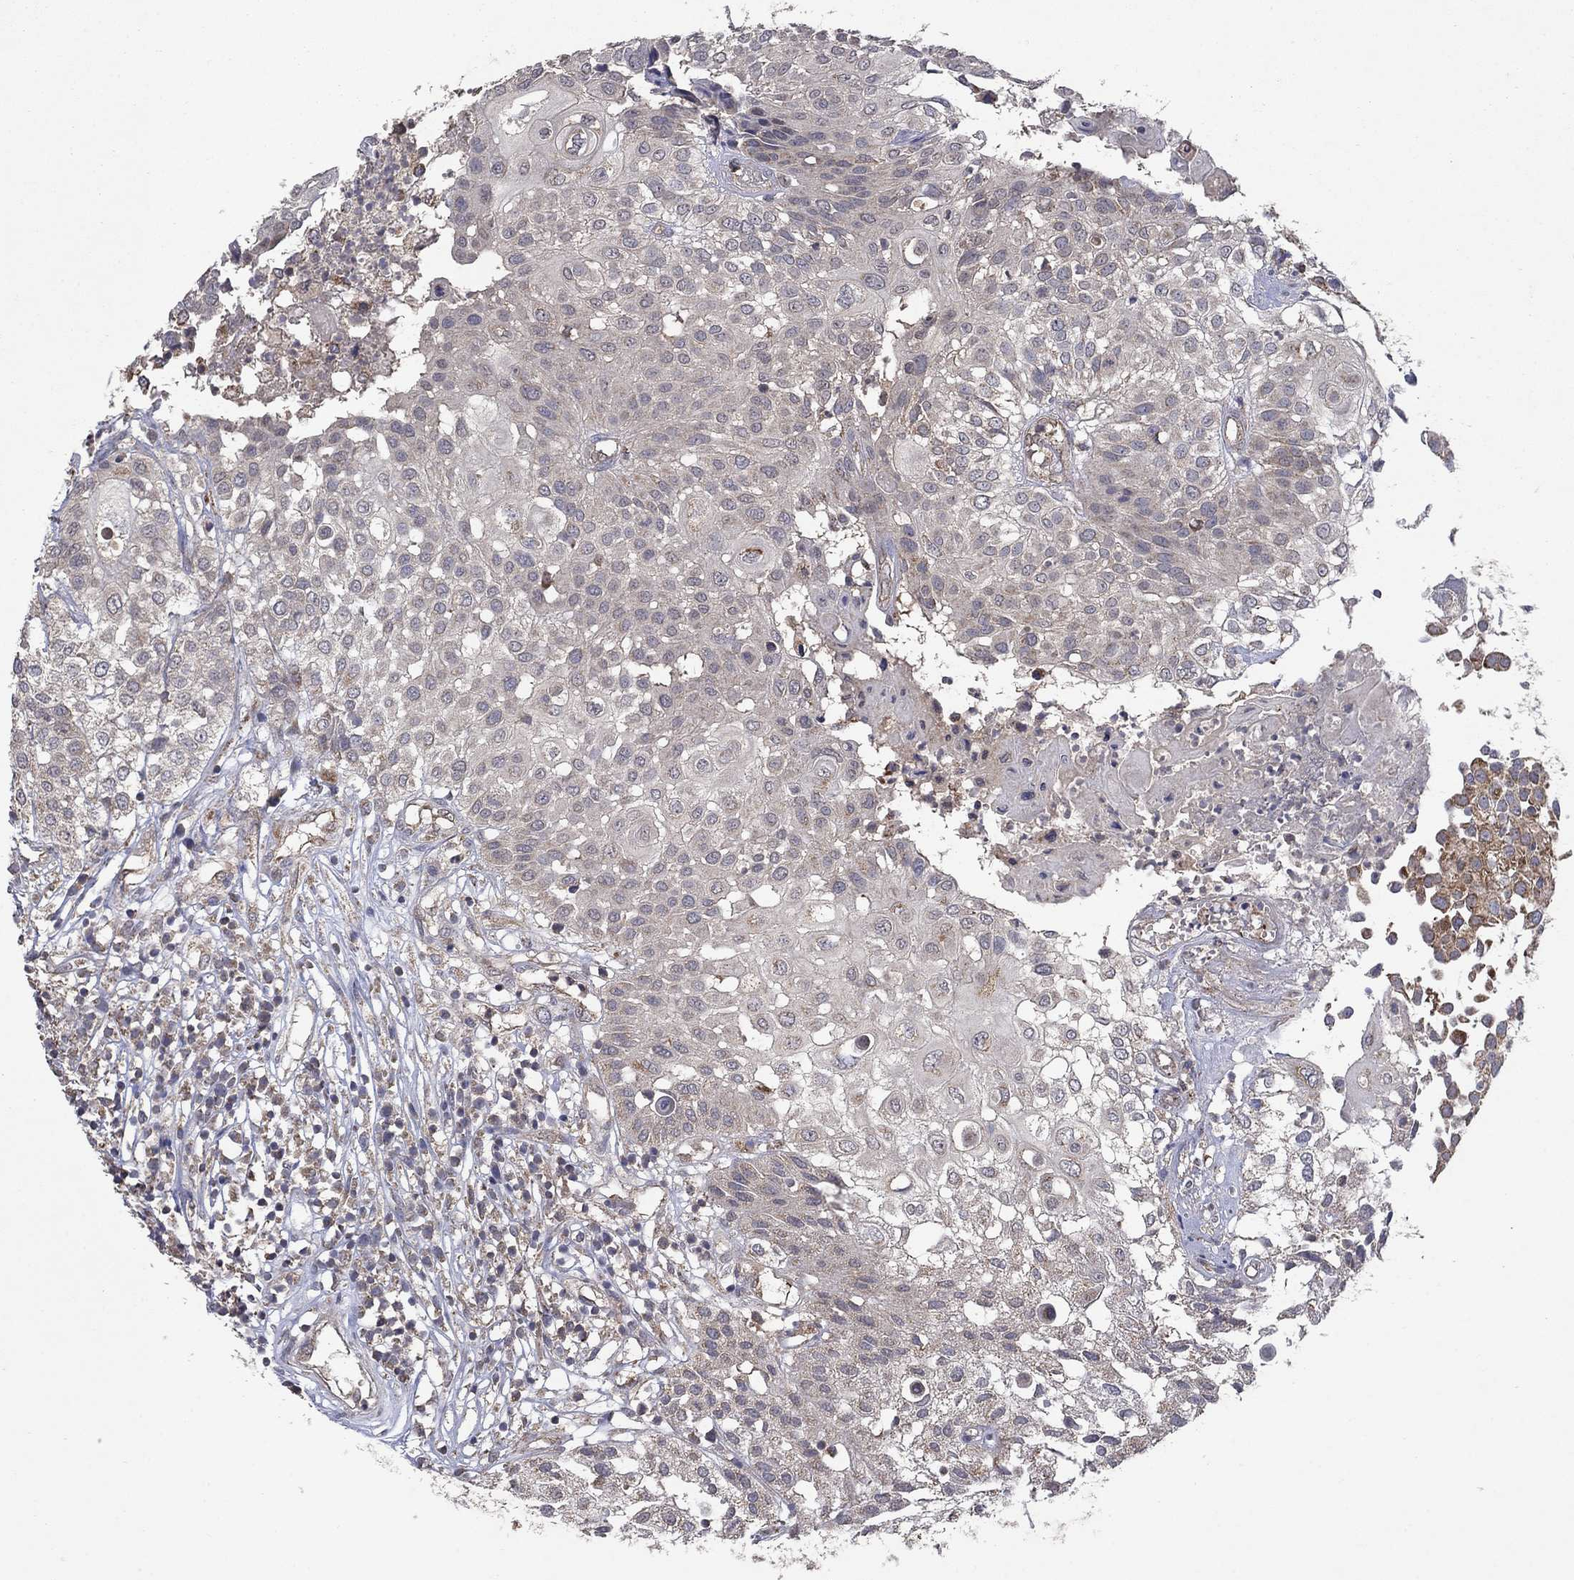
{"staining": {"intensity": "negative", "quantity": "none", "location": "none"}, "tissue": "urothelial cancer", "cell_type": "Tumor cells", "image_type": "cancer", "snomed": [{"axis": "morphology", "description": "Urothelial carcinoma, High grade"}, {"axis": "topography", "description": "Urinary bladder"}], "caption": "Tumor cells show no significant protein positivity in urothelial carcinoma (high-grade).", "gene": "DPH1", "patient": {"sex": "female", "age": 79}}